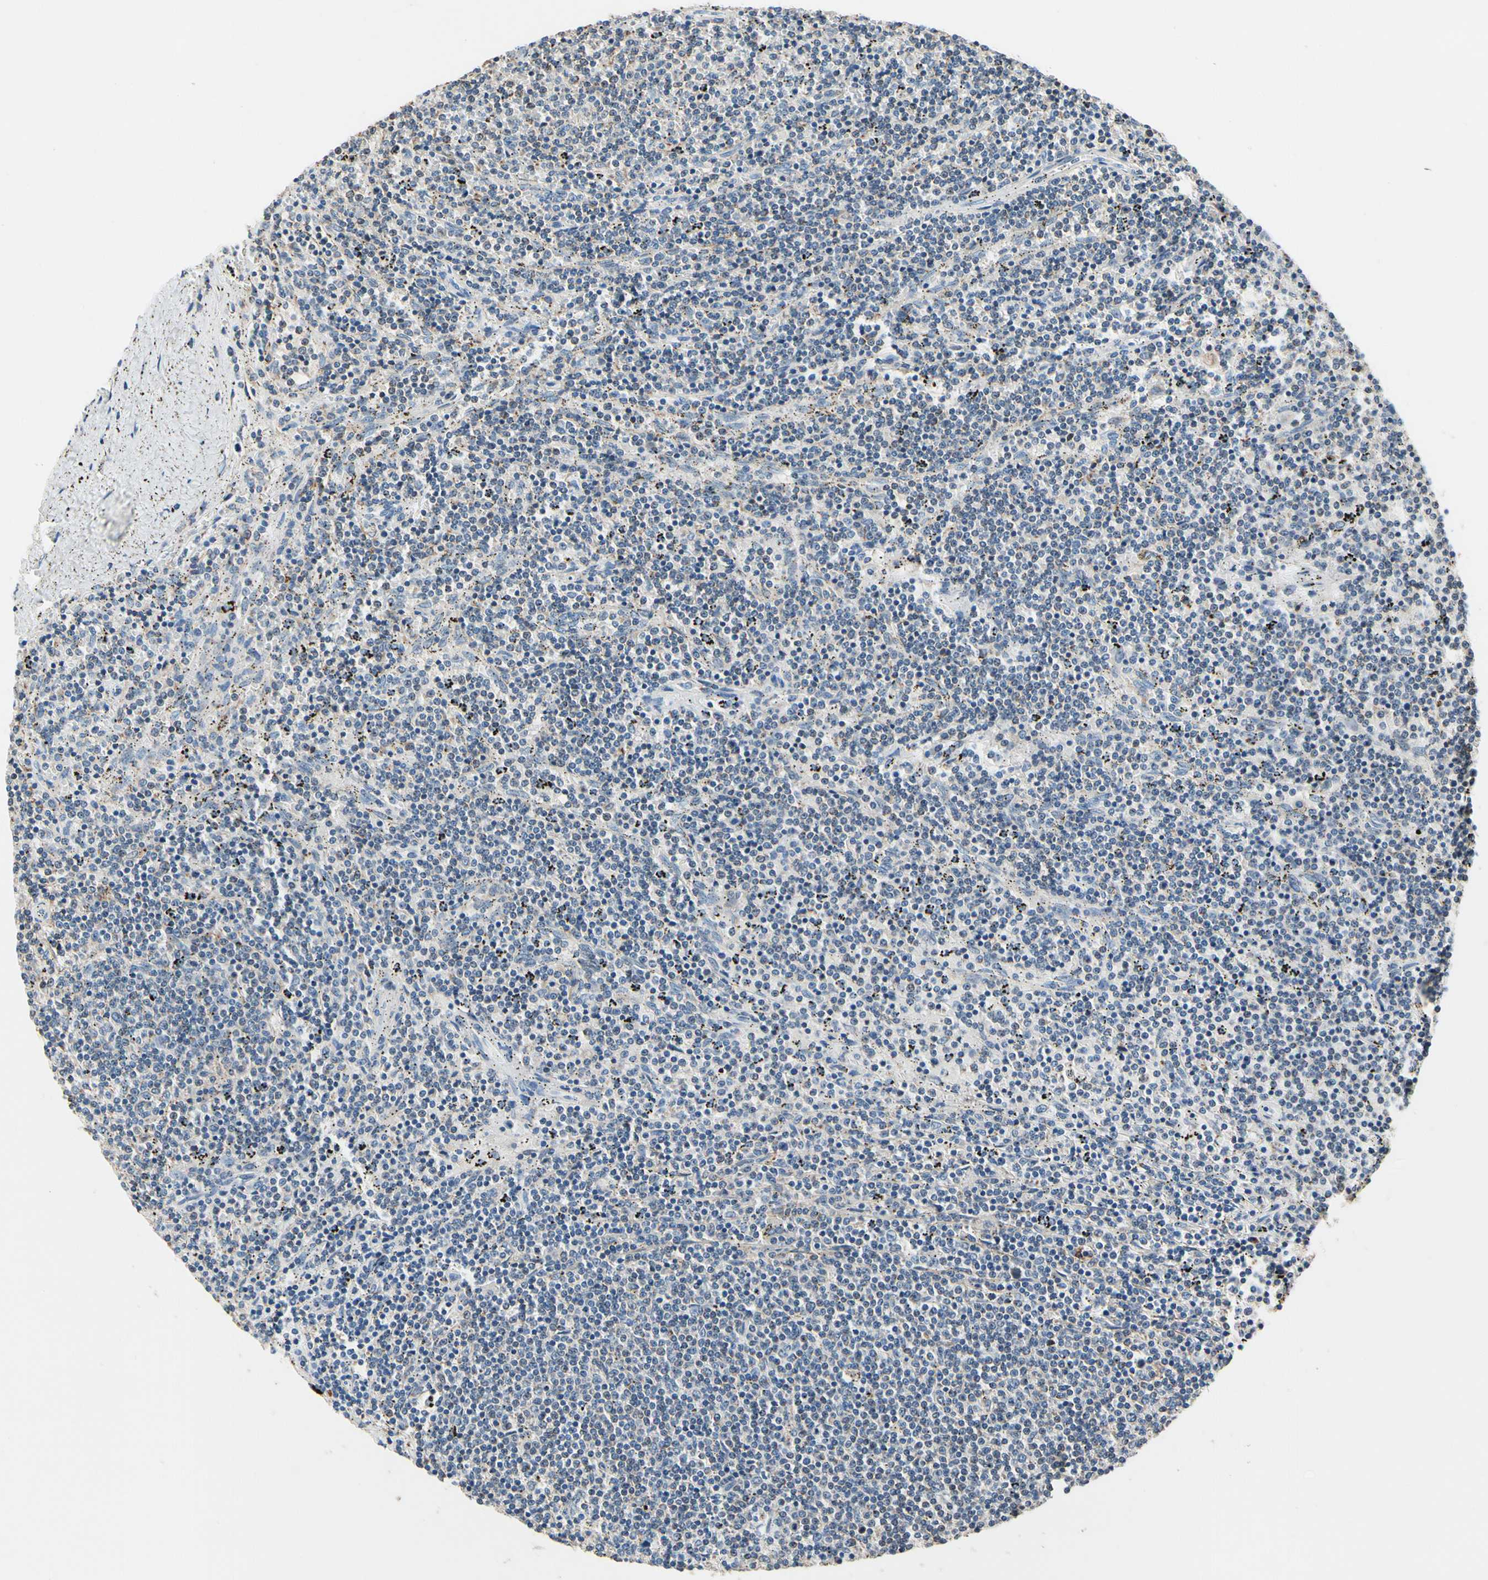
{"staining": {"intensity": "negative", "quantity": "none", "location": "none"}, "tissue": "lymphoma", "cell_type": "Tumor cells", "image_type": "cancer", "snomed": [{"axis": "morphology", "description": "Malignant lymphoma, non-Hodgkin's type, Low grade"}, {"axis": "topography", "description": "Spleen"}], "caption": "IHC of human low-grade malignant lymphoma, non-Hodgkin's type demonstrates no expression in tumor cells.", "gene": "TMEM176A", "patient": {"sex": "female", "age": 50}}